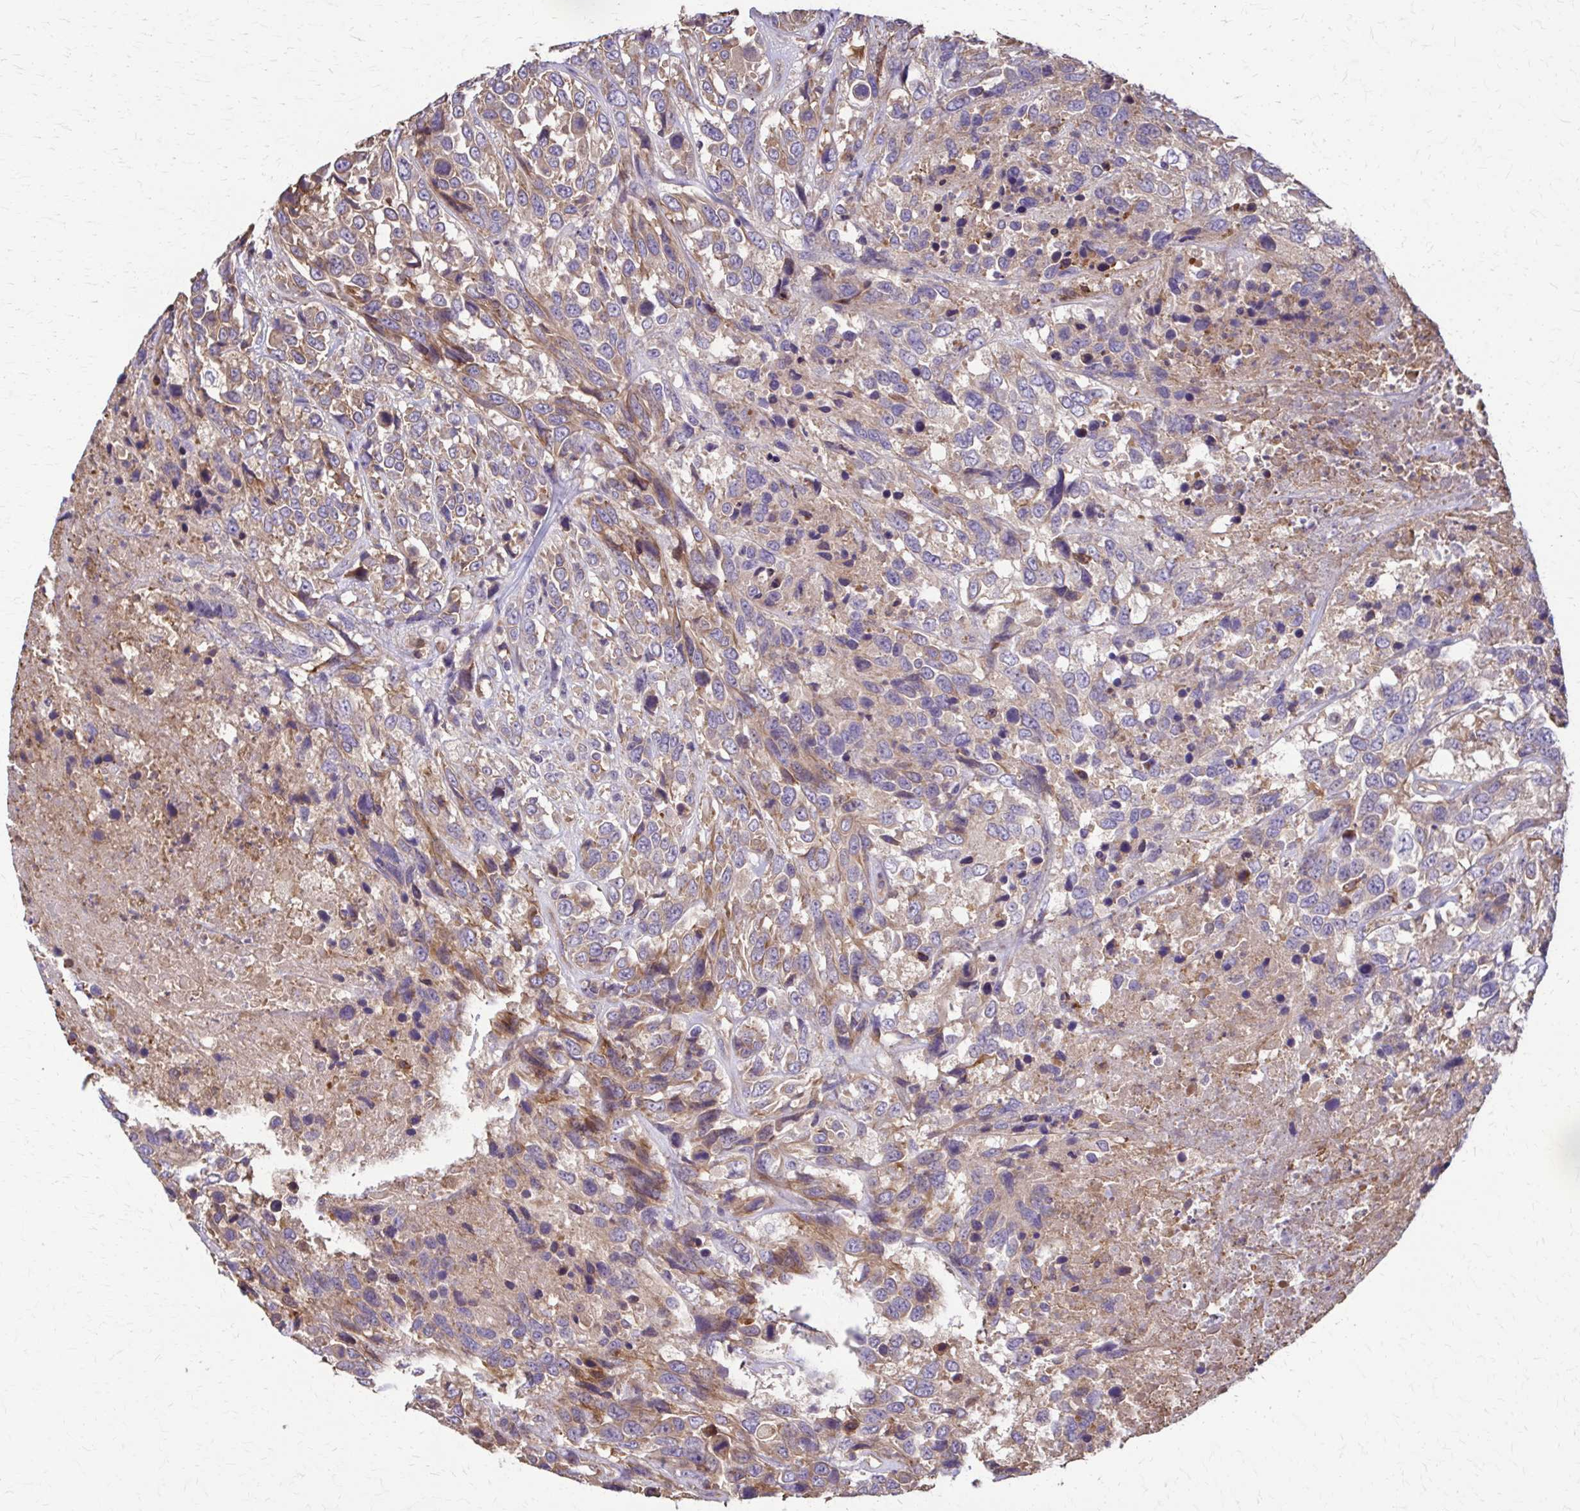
{"staining": {"intensity": "weak", "quantity": "25%-75%", "location": "cytoplasmic/membranous"}, "tissue": "urothelial cancer", "cell_type": "Tumor cells", "image_type": "cancer", "snomed": [{"axis": "morphology", "description": "Urothelial carcinoma, High grade"}, {"axis": "topography", "description": "Urinary bladder"}], "caption": "Human urothelial carcinoma (high-grade) stained with a brown dye exhibits weak cytoplasmic/membranous positive expression in about 25%-75% of tumor cells.", "gene": "DSP", "patient": {"sex": "female", "age": 70}}